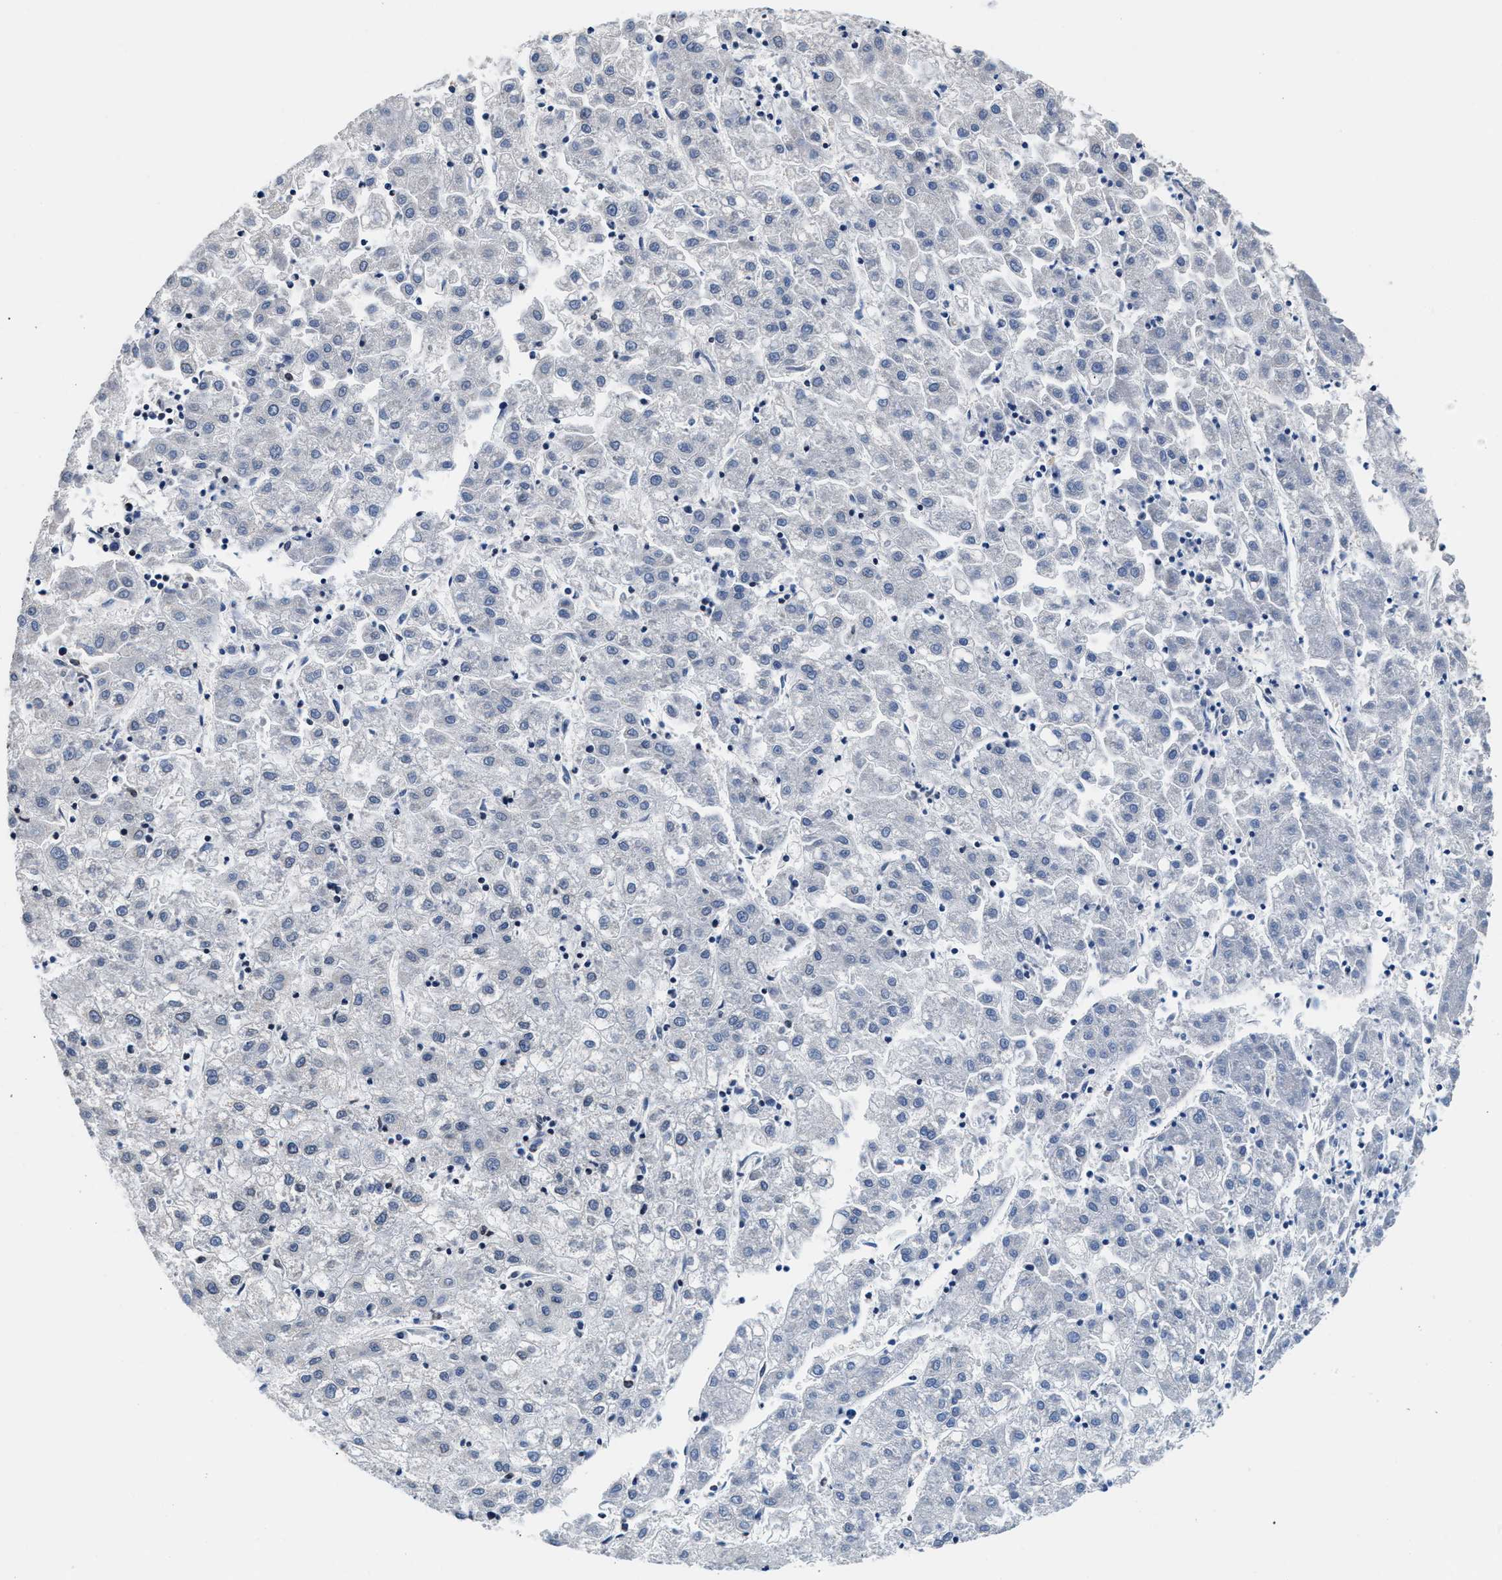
{"staining": {"intensity": "negative", "quantity": "none", "location": "none"}, "tissue": "liver cancer", "cell_type": "Tumor cells", "image_type": "cancer", "snomed": [{"axis": "morphology", "description": "Carcinoma, Hepatocellular, NOS"}, {"axis": "topography", "description": "Liver"}], "caption": "IHC photomicrograph of neoplastic tissue: human liver cancer stained with DAB (3,3'-diaminobenzidine) demonstrates no significant protein expression in tumor cells.", "gene": "MYH3", "patient": {"sex": "male", "age": 72}}